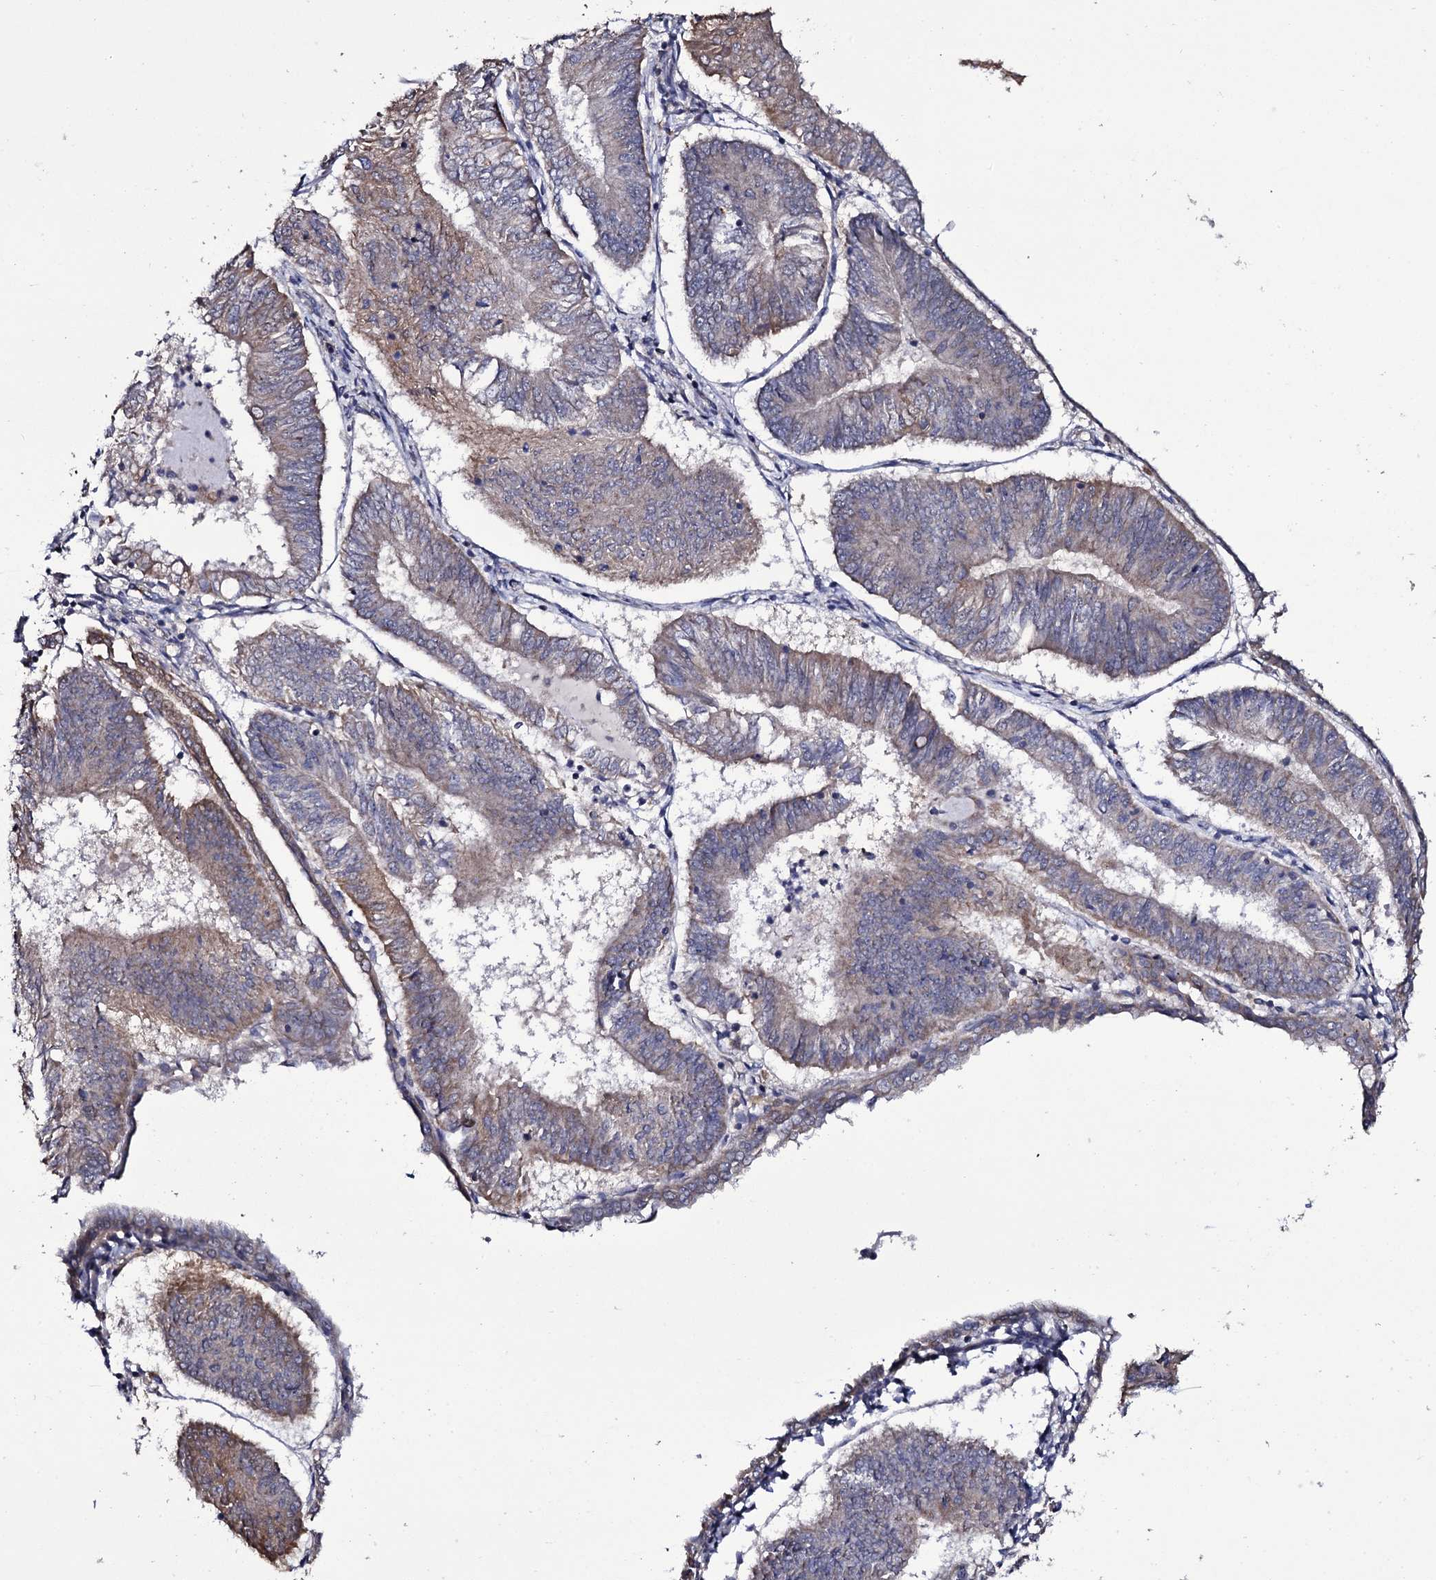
{"staining": {"intensity": "moderate", "quantity": "<25%", "location": "cytoplasmic/membranous"}, "tissue": "endometrial cancer", "cell_type": "Tumor cells", "image_type": "cancer", "snomed": [{"axis": "morphology", "description": "Adenocarcinoma, NOS"}, {"axis": "topography", "description": "Endometrium"}], "caption": "Endometrial cancer (adenocarcinoma) was stained to show a protein in brown. There is low levels of moderate cytoplasmic/membranous positivity in about <25% of tumor cells.", "gene": "CRYL1", "patient": {"sex": "female", "age": 58}}